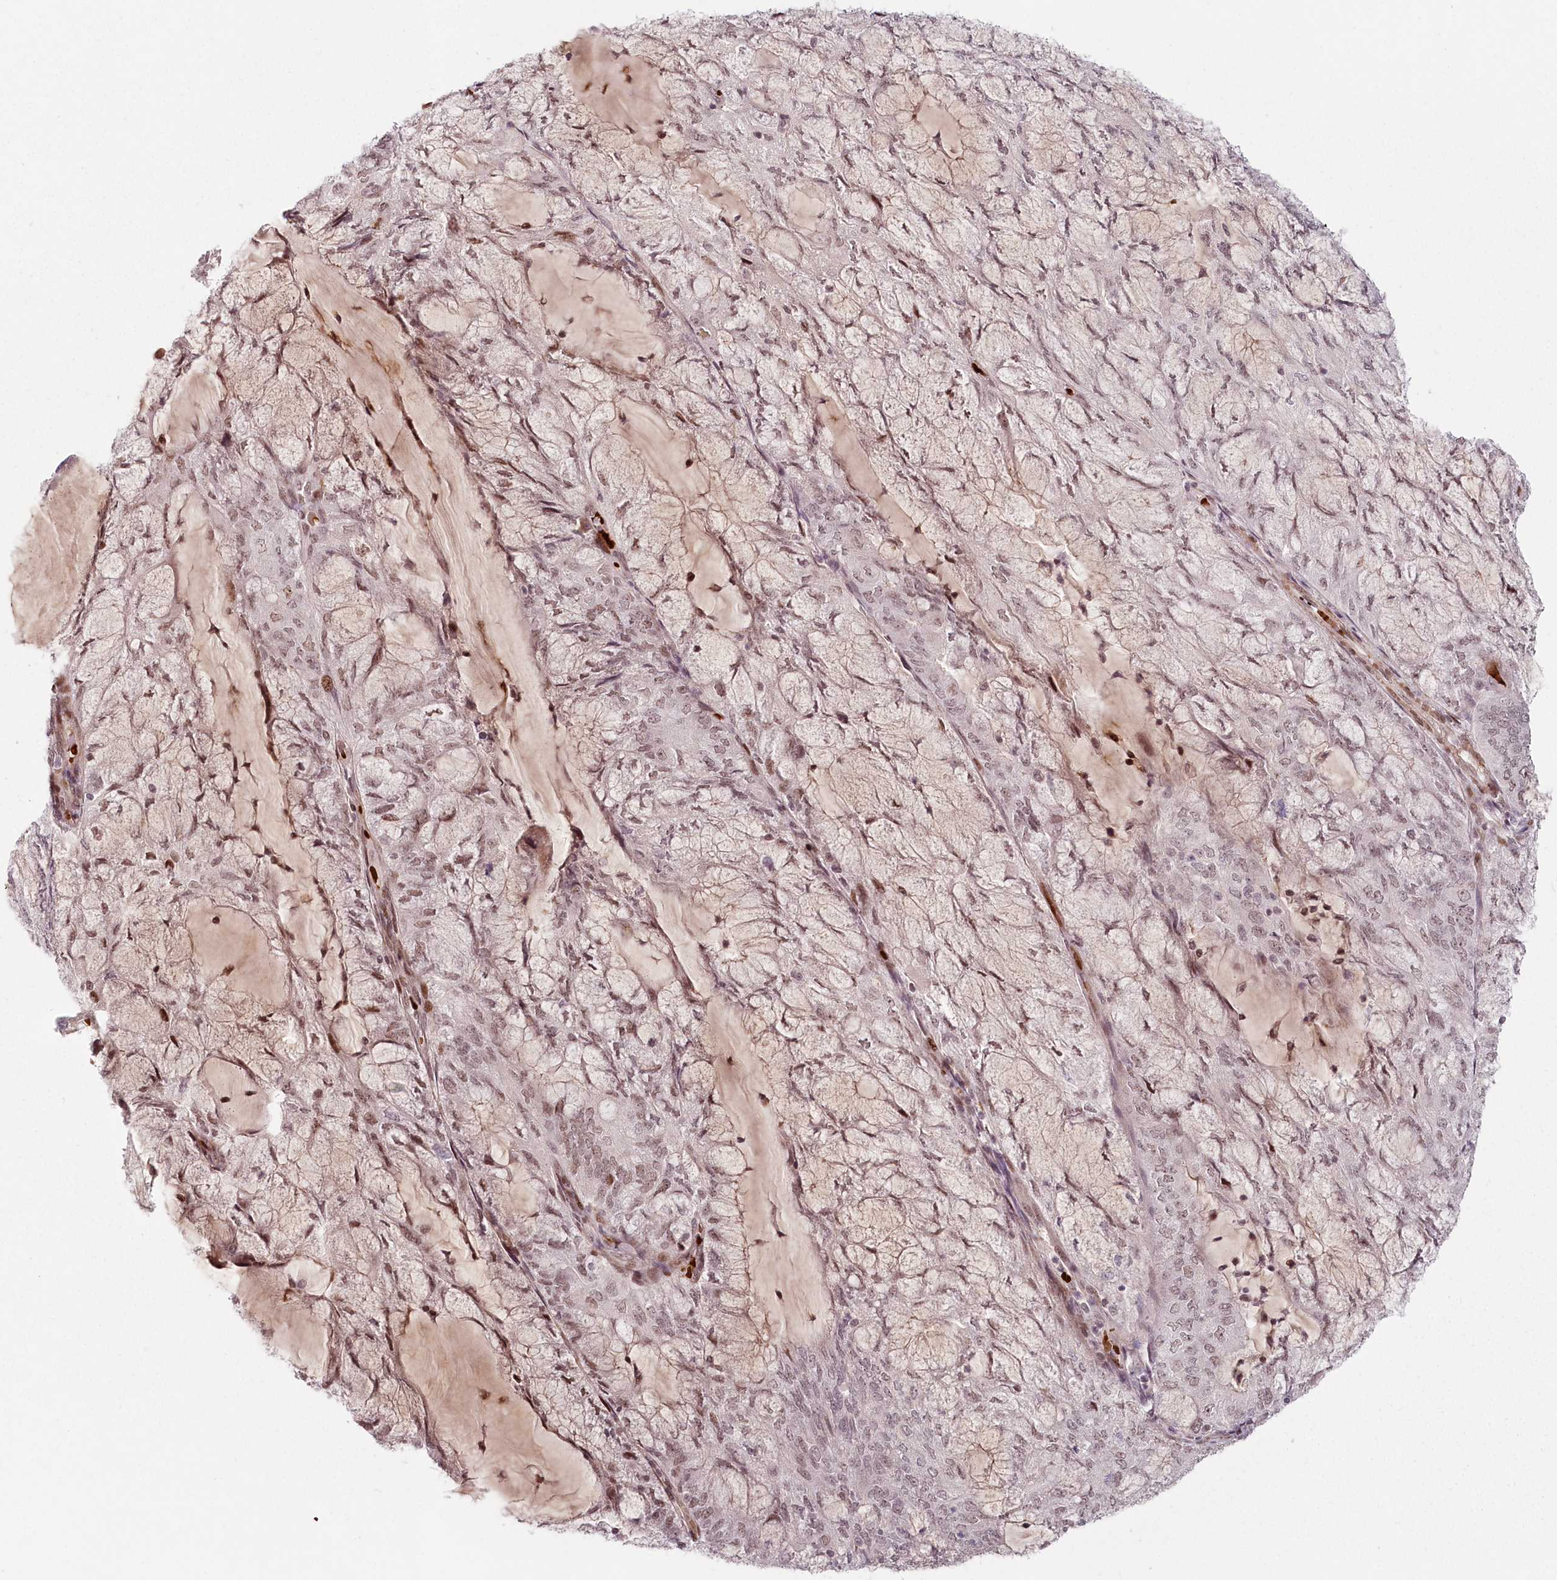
{"staining": {"intensity": "moderate", "quantity": "<25%", "location": "nuclear"}, "tissue": "endometrial cancer", "cell_type": "Tumor cells", "image_type": "cancer", "snomed": [{"axis": "morphology", "description": "Adenocarcinoma, NOS"}, {"axis": "topography", "description": "Endometrium"}], "caption": "This is a micrograph of IHC staining of endometrial cancer (adenocarcinoma), which shows moderate expression in the nuclear of tumor cells.", "gene": "FAM204A", "patient": {"sex": "female", "age": 81}}